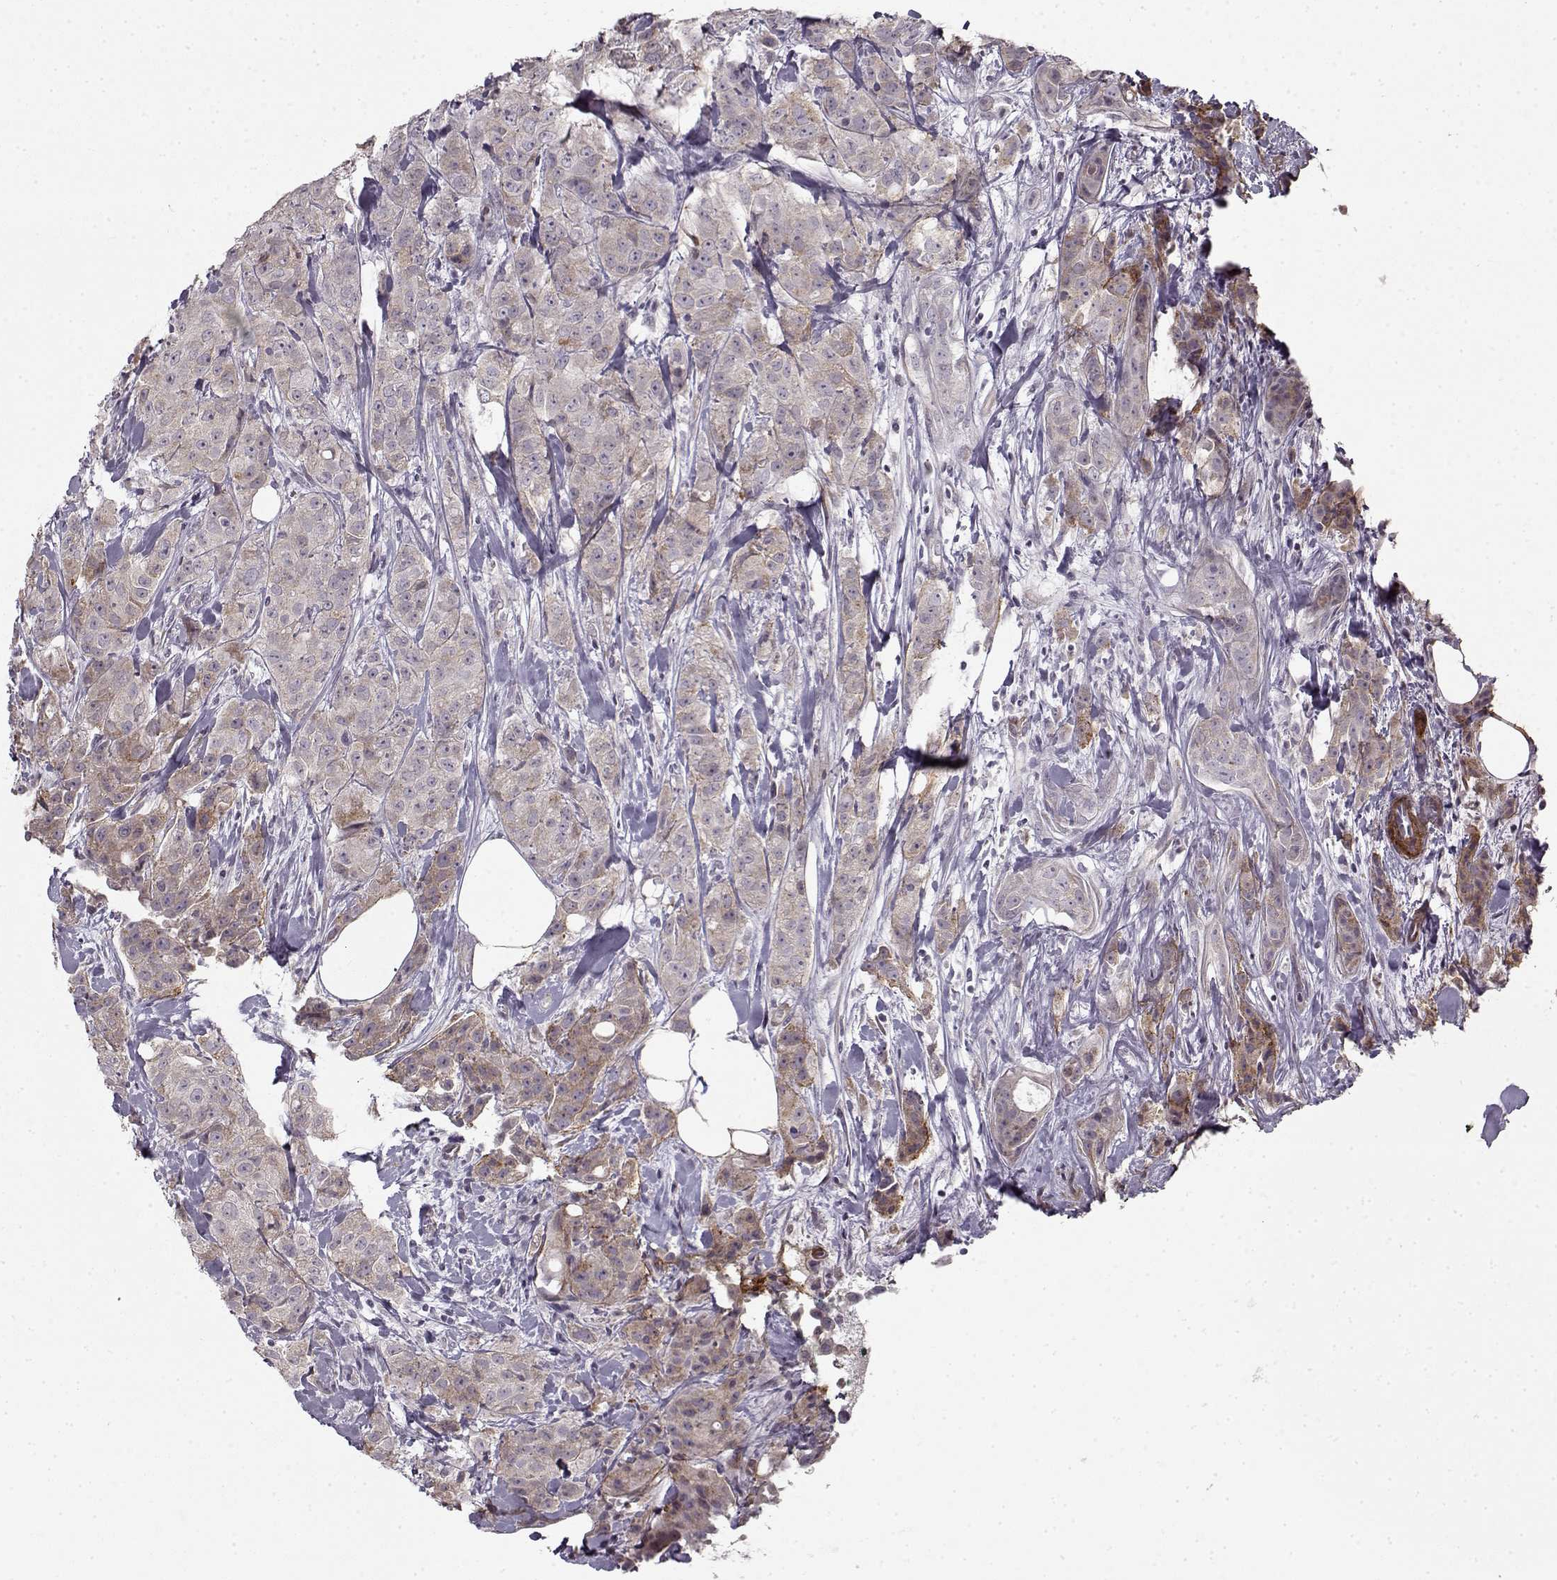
{"staining": {"intensity": "weak", "quantity": "25%-75%", "location": "cytoplasmic/membranous"}, "tissue": "breast cancer", "cell_type": "Tumor cells", "image_type": "cancer", "snomed": [{"axis": "morphology", "description": "Duct carcinoma"}, {"axis": "topography", "description": "Breast"}], "caption": "Human breast infiltrating ductal carcinoma stained with a brown dye shows weak cytoplasmic/membranous positive positivity in about 25%-75% of tumor cells.", "gene": "LAMB2", "patient": {"sex": "female", "age": 43}}